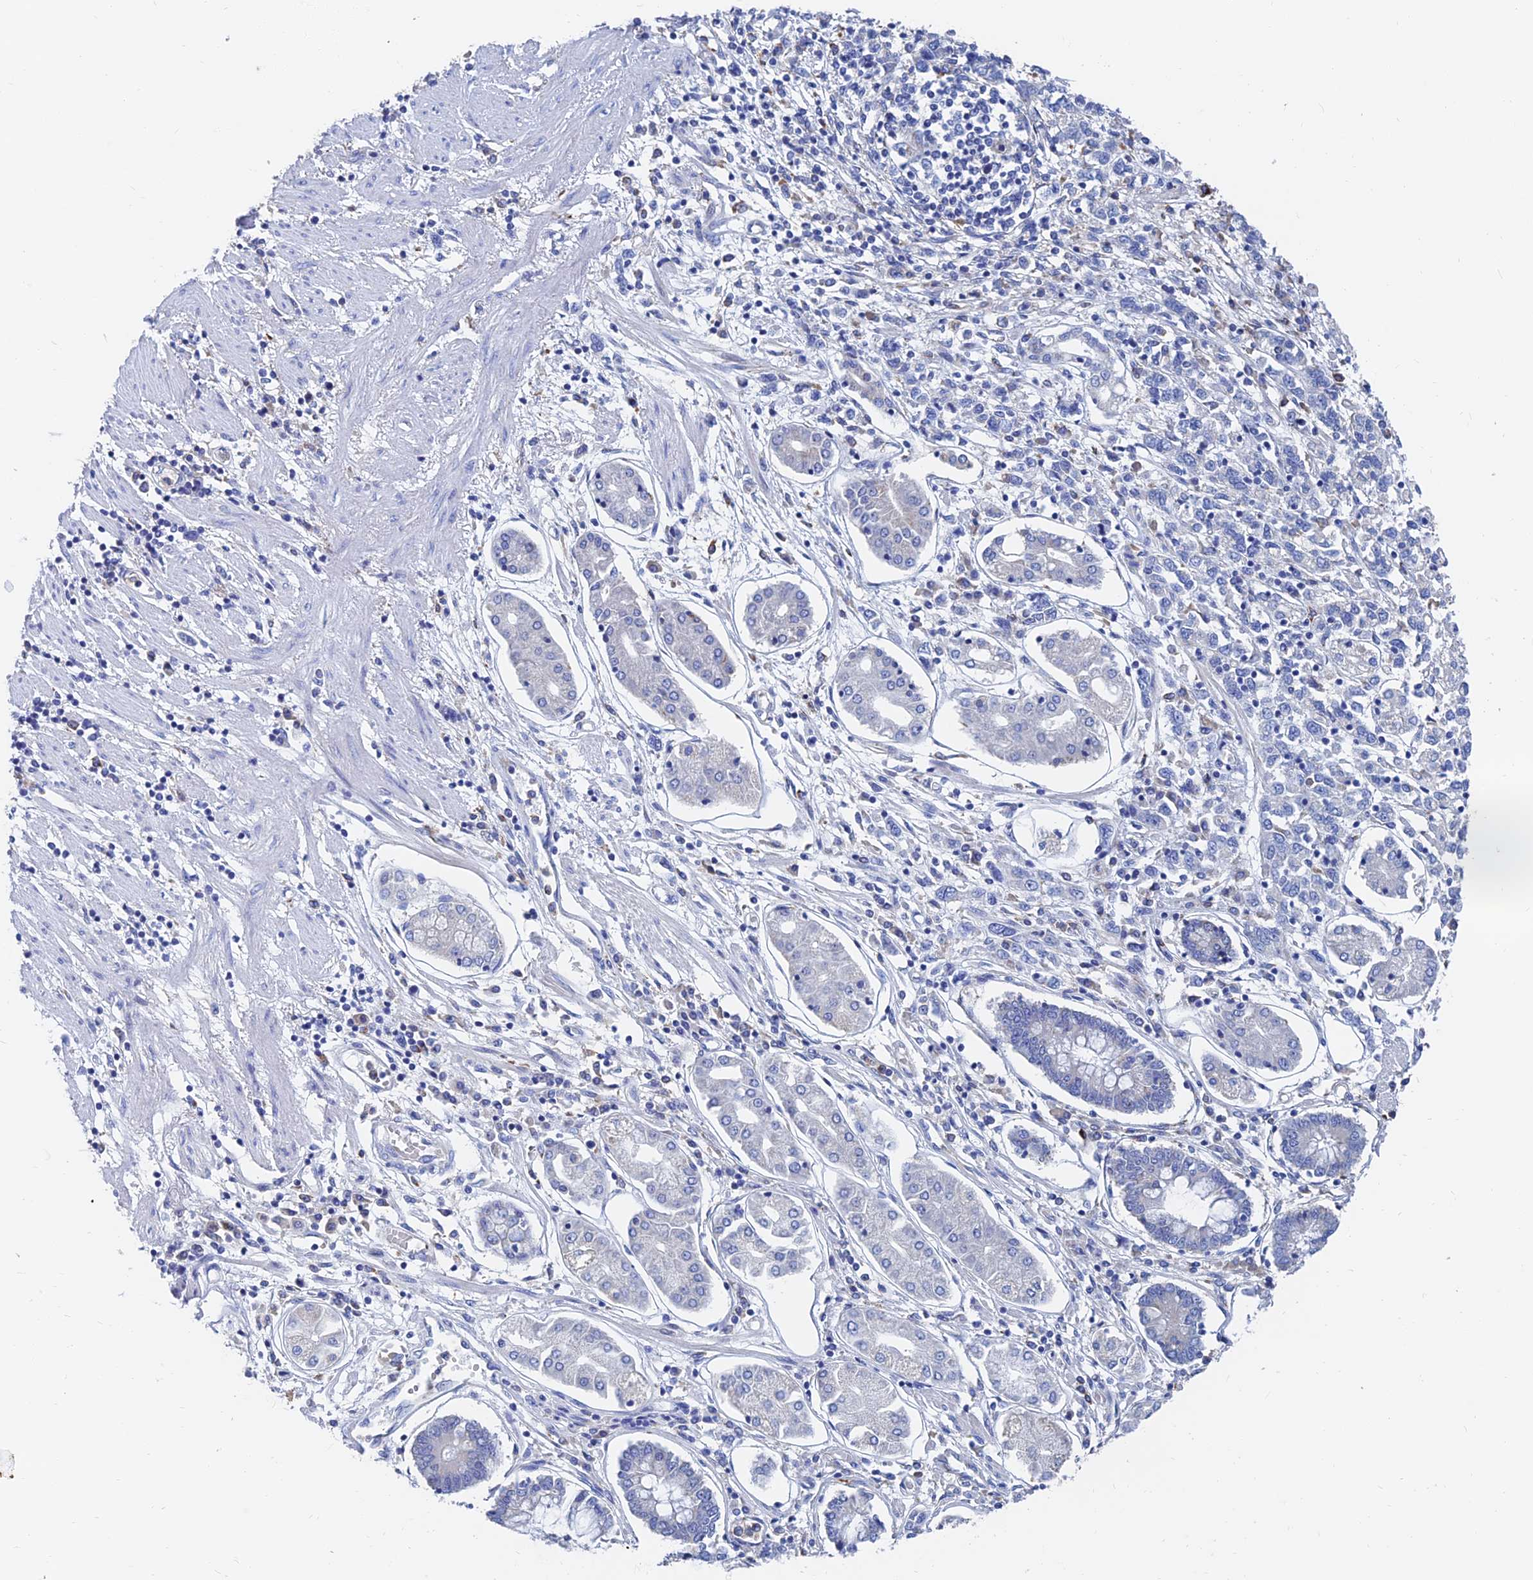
{"staining": {"intensity": "negative", "quantity": "none", "location": "none"}, "tissue": "stomach cancer", "cell_type": "Tumor cells", "image_type": "cancer", "snomed": [{"axis": "morphology", "description": "Adenocarcinoma, NOS"}, {"axis": "topography", "description": "Stomach"}], "caption": "Tumor cells are negative for brown protein staining in adenocarcinoma (stomach).", "gene": "SPNS1", "patient": {"sex": "female", "age": 76}}